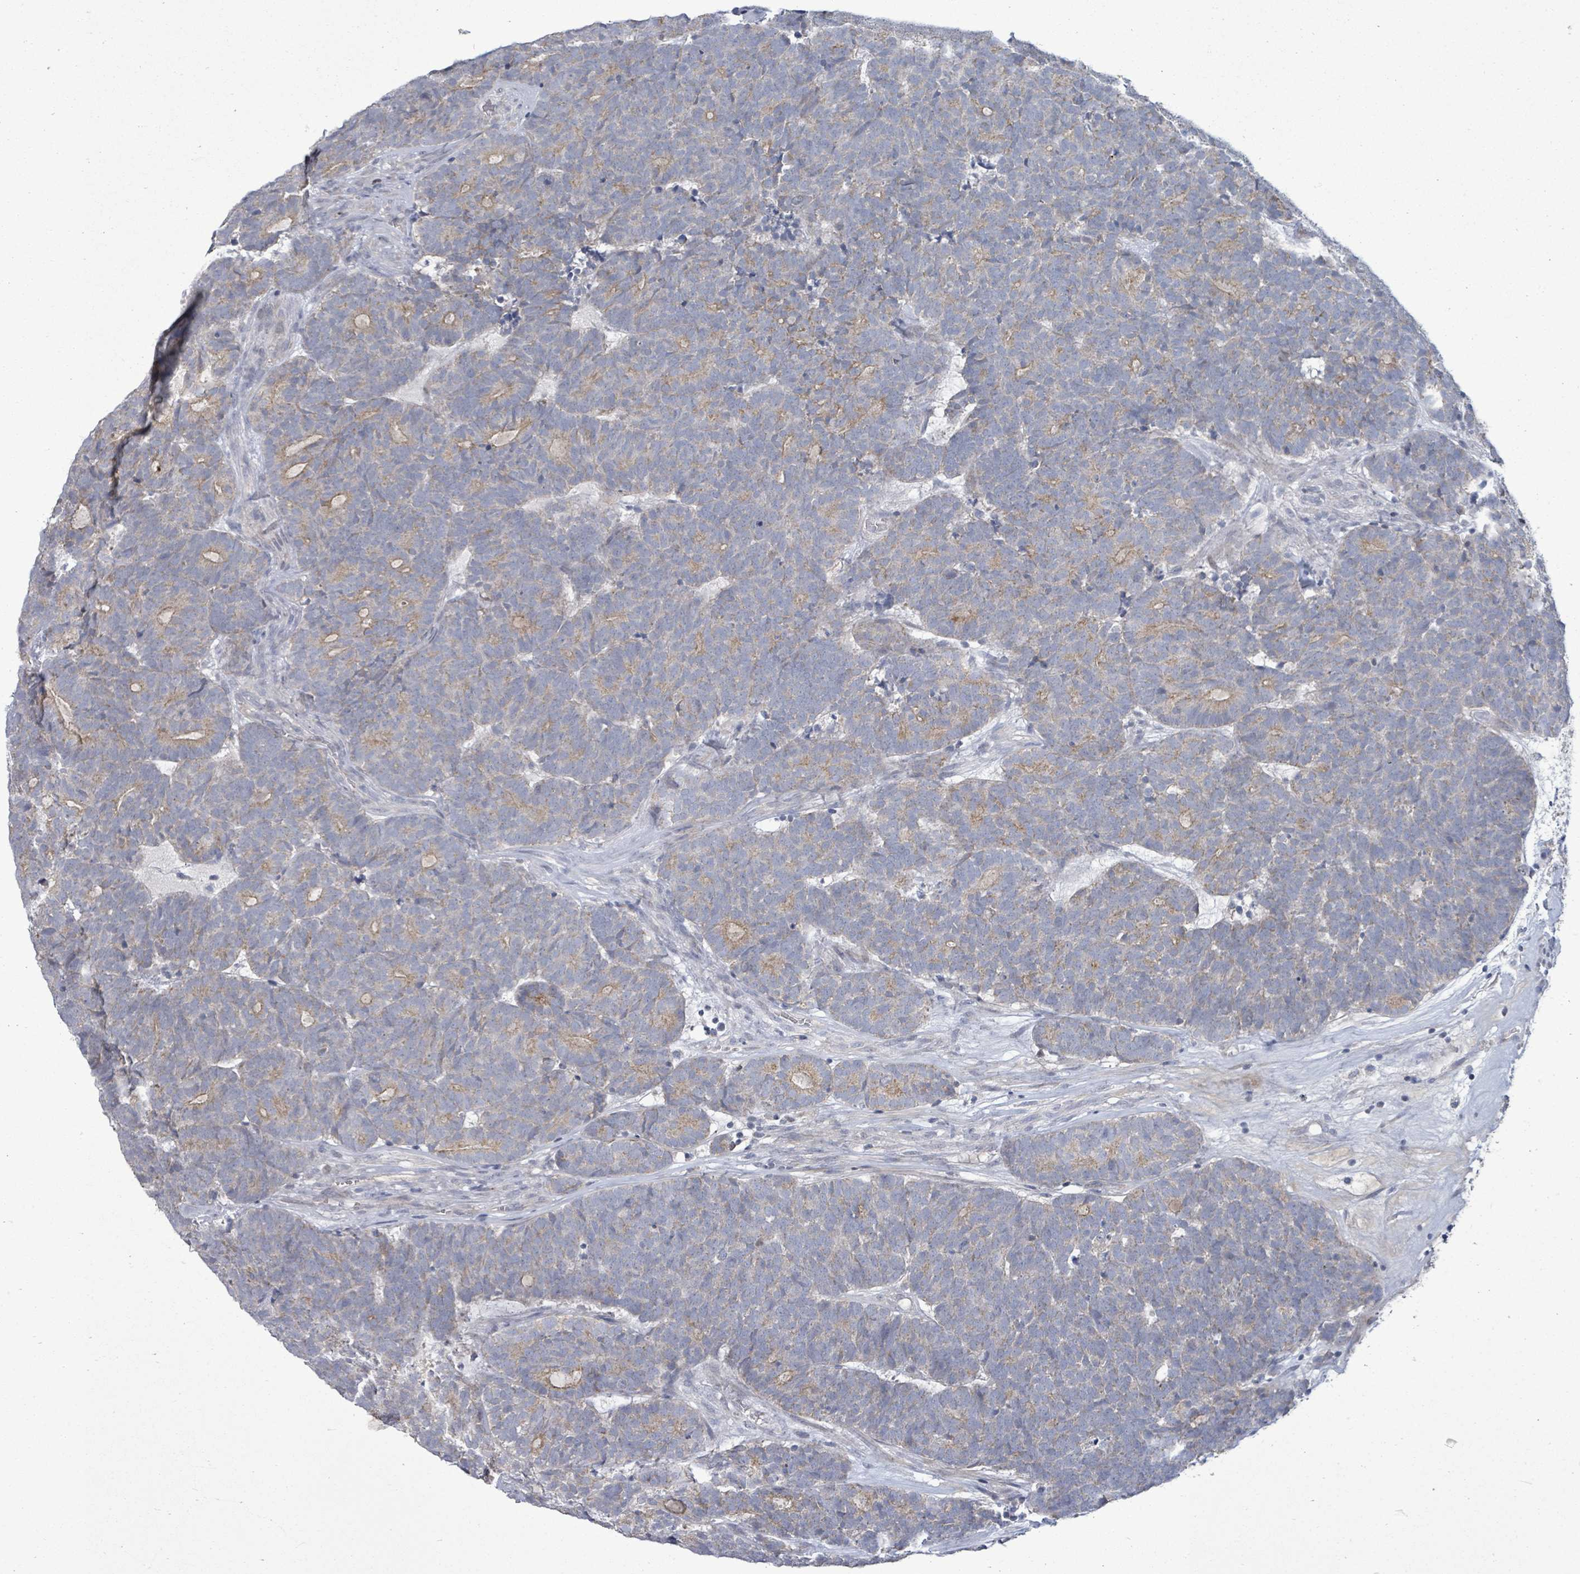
{"staining": {"intensity": "moderate", "quantity": "25%-75%", "location": "cytoplasmic/membranous"}, "tissue": "head and neck cancer", "cell_type": "Tumor cells", "image_type": "cancer", "snomed": [{"axis": "morphology", "description": "Adenocarcinoma, NOS"}, {"axis": "topography", "description": "Head-Neck"}], "caption": "A photomicrograph of human head and neck cancer (adenocarcinoma) stained for a protein displays moderate cytoplasmic/membranous brown staining in tumor cells. (Brightfield microscopy of DAB IHC at high magnification).", "gene": "ZFPM1", "patient": {"sex": "female", "age": 81}}